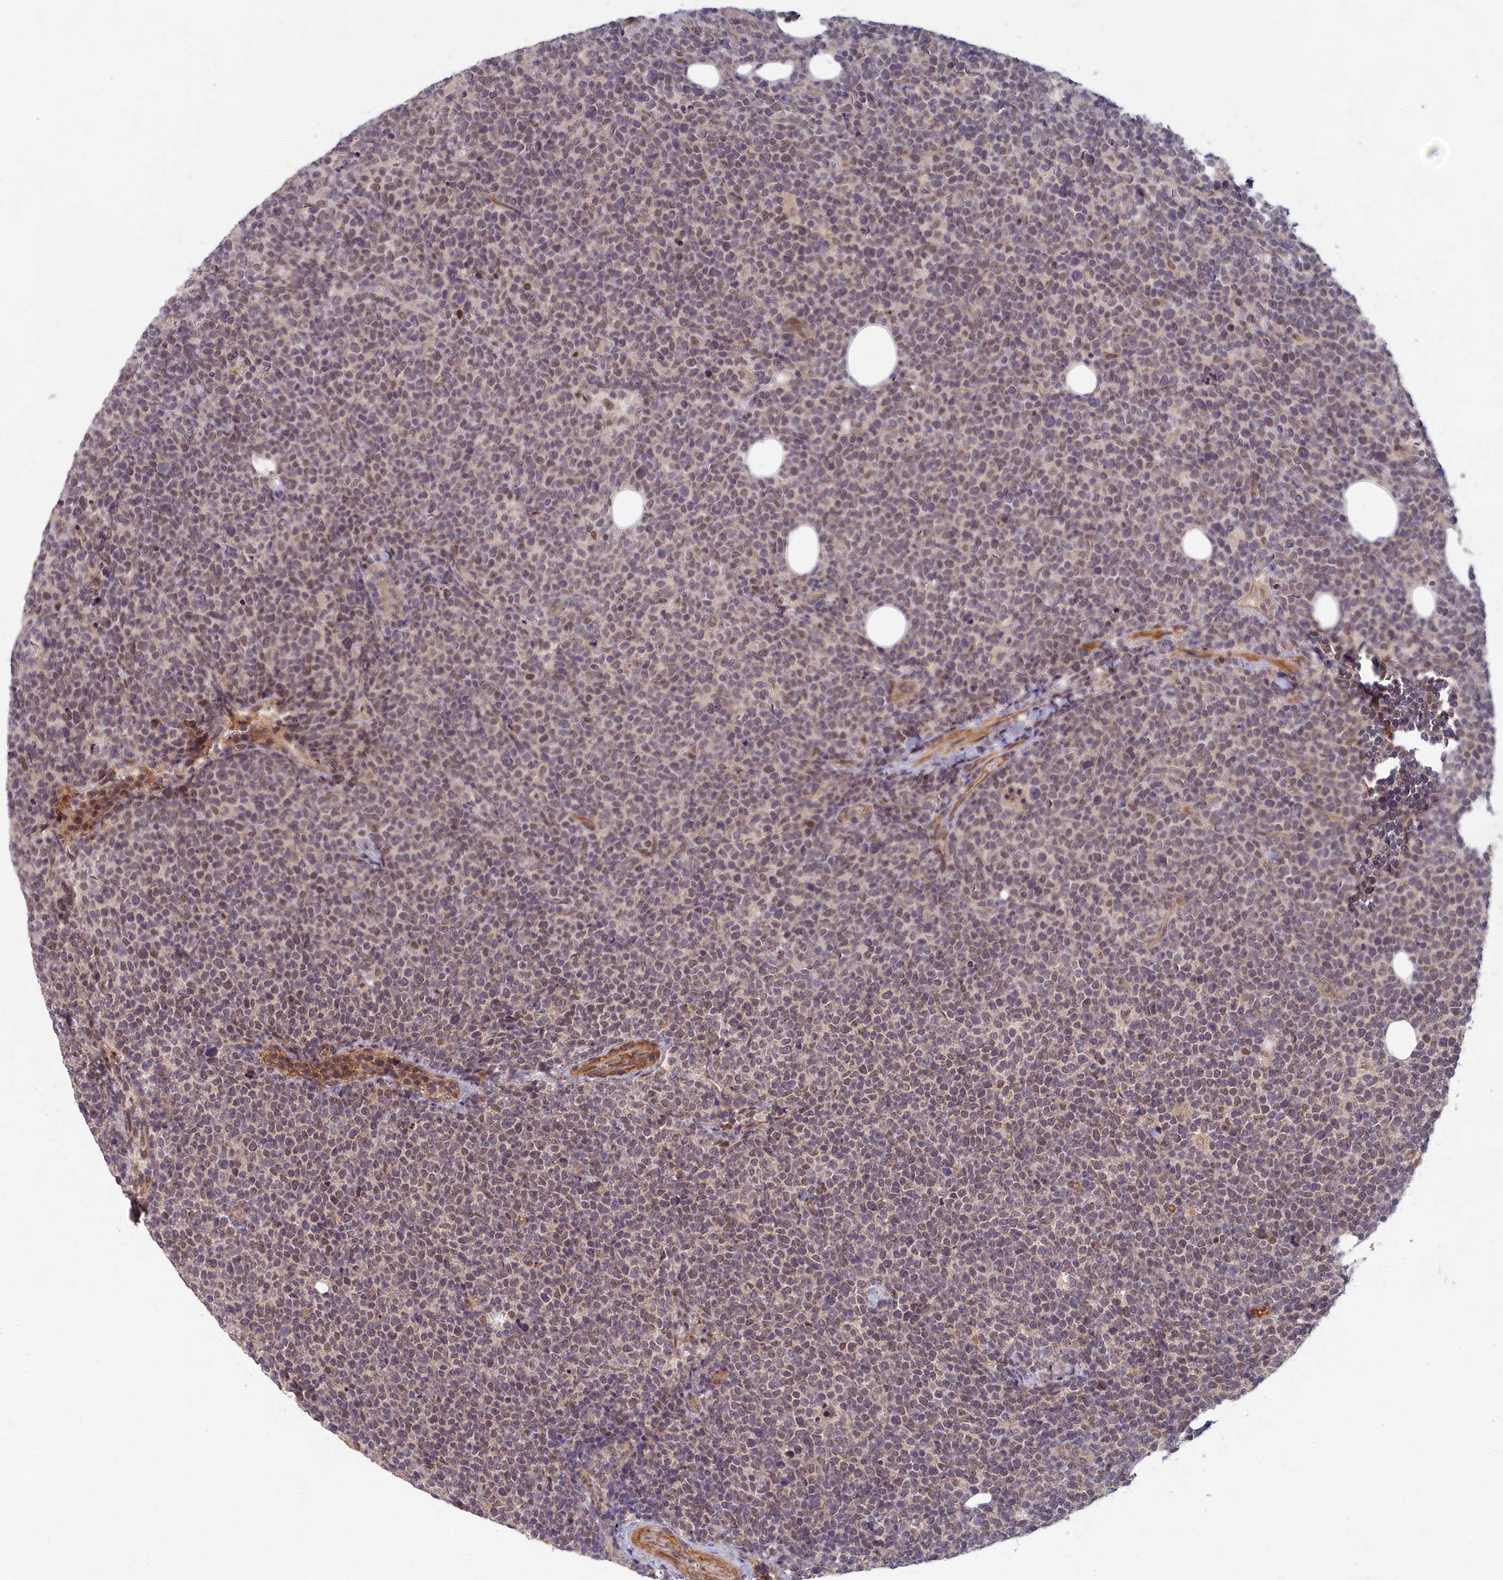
{"staining": {"intensity": "weak", "quantity": "<25%", "location": "nuclear"}, "tissue": "lymphoma", "cell_type": "Tumor cells", "image_type": "cancer", "snomed": [{"axis": "morphology", "description": "Malignant lymphoma, non-Hodgkin's type, High grade"}, {"axis": "topography", "description": "Lymph node"}], "caption": "DAB immunohistochemical staining of high-grade malignant lymphoma, non-Hodgkin's type displays no significant staining in tumor cells.", "gene": "EARS2", "patient": {"sex": "male", "age": 61}}